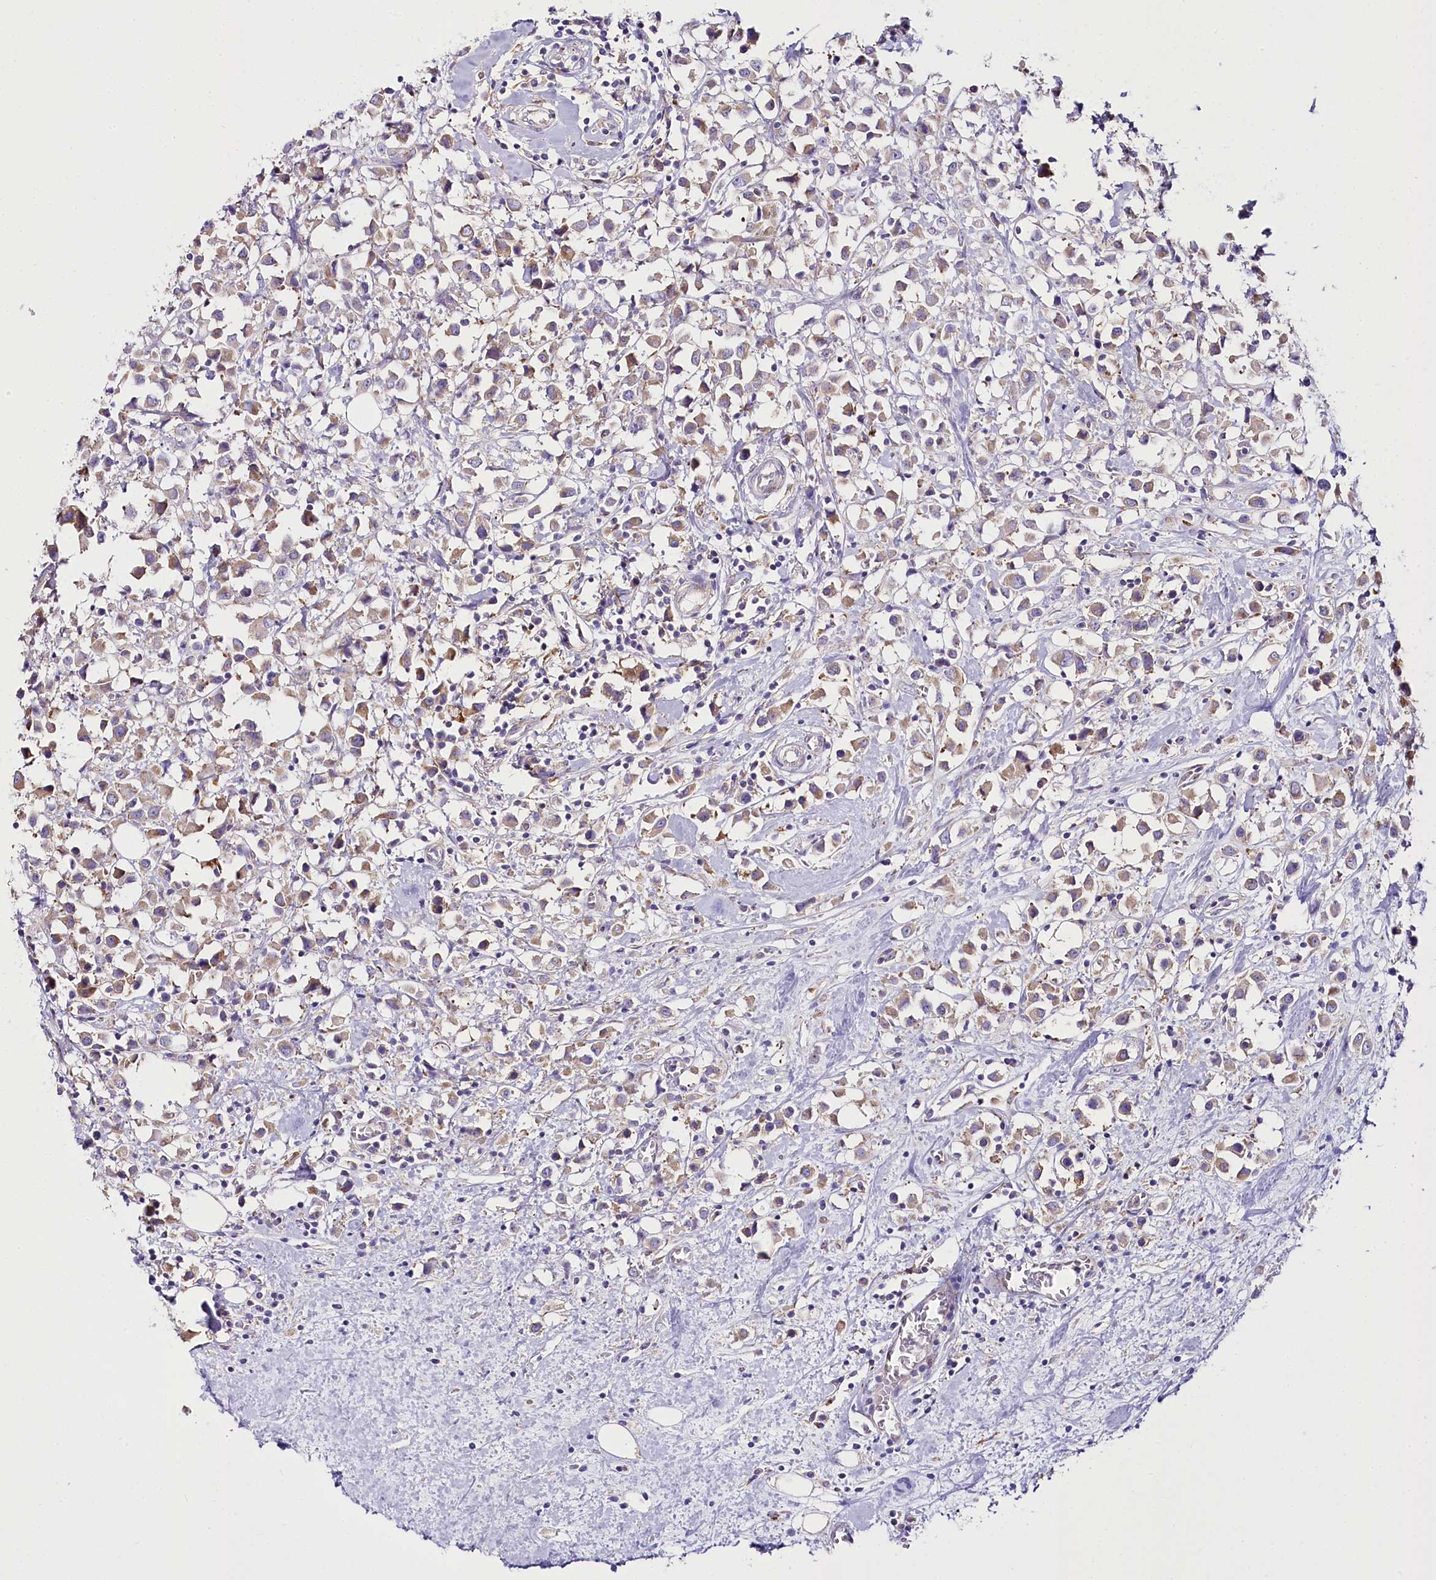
{"staining": {"intensity": "moderate", "quantity": ">75%", "location": "cytoplasmic/membranous"}, "tissue": "breast cancer", "cell_type": "Tumor cells", "image_type": "cancer", "snomed": [{"axis": "morphology", "description": "Duct carcinoma"}, {"axis": "topography", "description": "Breast"}], "caption": "Immunohistochemical staining of intraductal carcinoma (breast) displays moderate cytoplasmic/membranous protein positivity in about >75% of tumor cells. The staining was performed using DAB (3,3'-diaminobenzidine), with brown indicating positive protein expression. Nuclei are stained blue with hematoxylin.", "gene": "THUMPD3", "patient": {"sex": "female", "age": 61}}